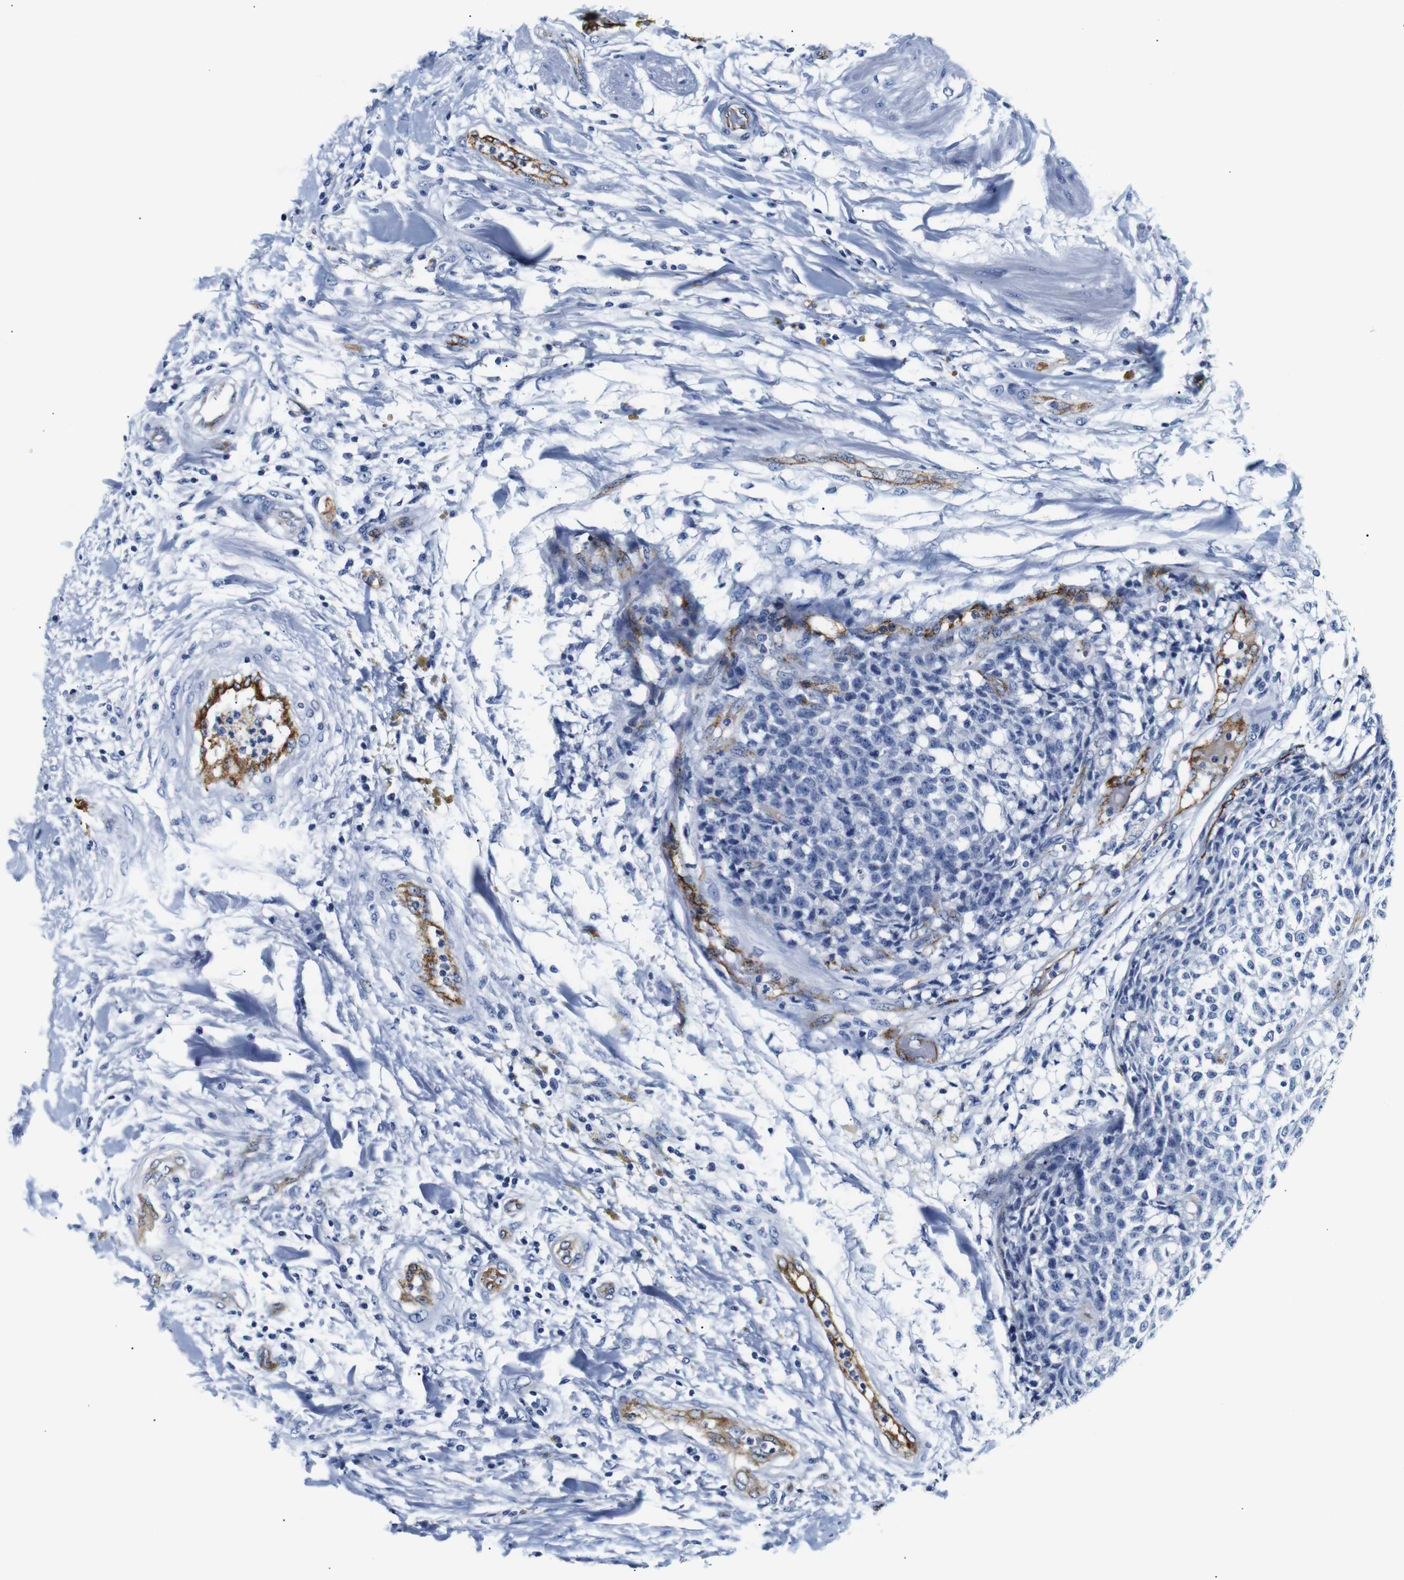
{"staining": {"intensity": "strong", "quantity": "<25%", "location": "cytoplasmic/membranous"}, "tissue": "testis cancer", "cell_type": "Tumor cells", "image_type": "cancer", "snomed": [{"axis": "morphology", "description": "Seminoma, NOS"}, {"axis": "topography", "description": "Testis"}], "caption": "Immunohistochemical staining of human seminoma (testis) demonstrates strong cytoplasmic/membranous protein expression in approximately <25% of tumor cells.", "gene": "MUC4", "patient": {"sex": "male", "age": 59}}